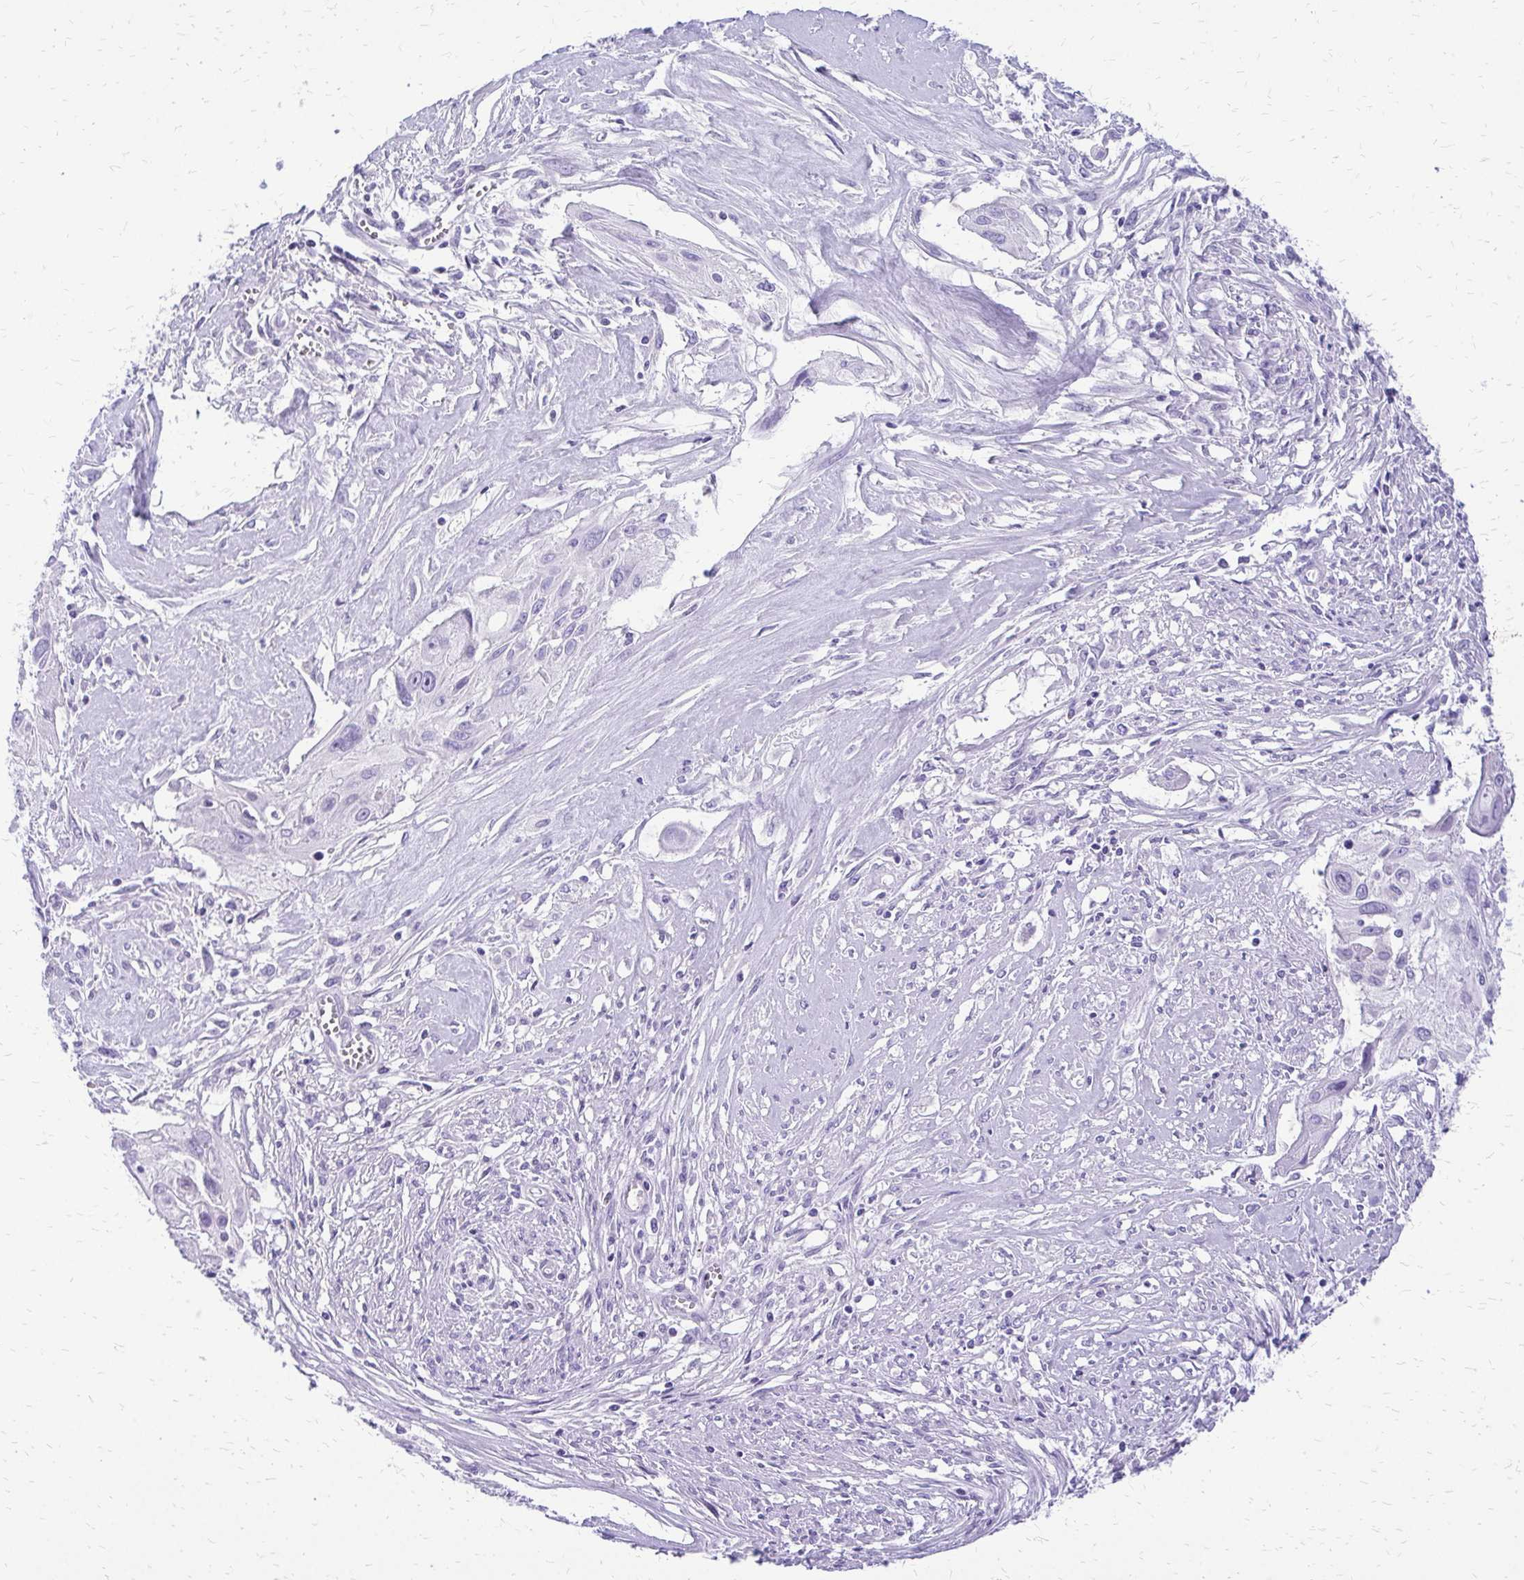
{"staining": {"intensity": "negative", "quantity": "none", "location": "none"}, "tissue": "cervical cancer", "cell_type": "Tumor cells", "image_type": "cancer", "snomed": [{"axis": "morphology", "description": "Squamous cell carcinoma, NOS"}, {"axis": "topography", "description": "Cervix"}], "caption": "The immunohistochemistry micrograph has no significant staining in tumor cells of cervical cancer tissue. (Immunohistochemistry (ihc), brightfield microscopy, high magnification).", "gene": "SLC32A1", "patient": {"sex": "female", "age": 49}}